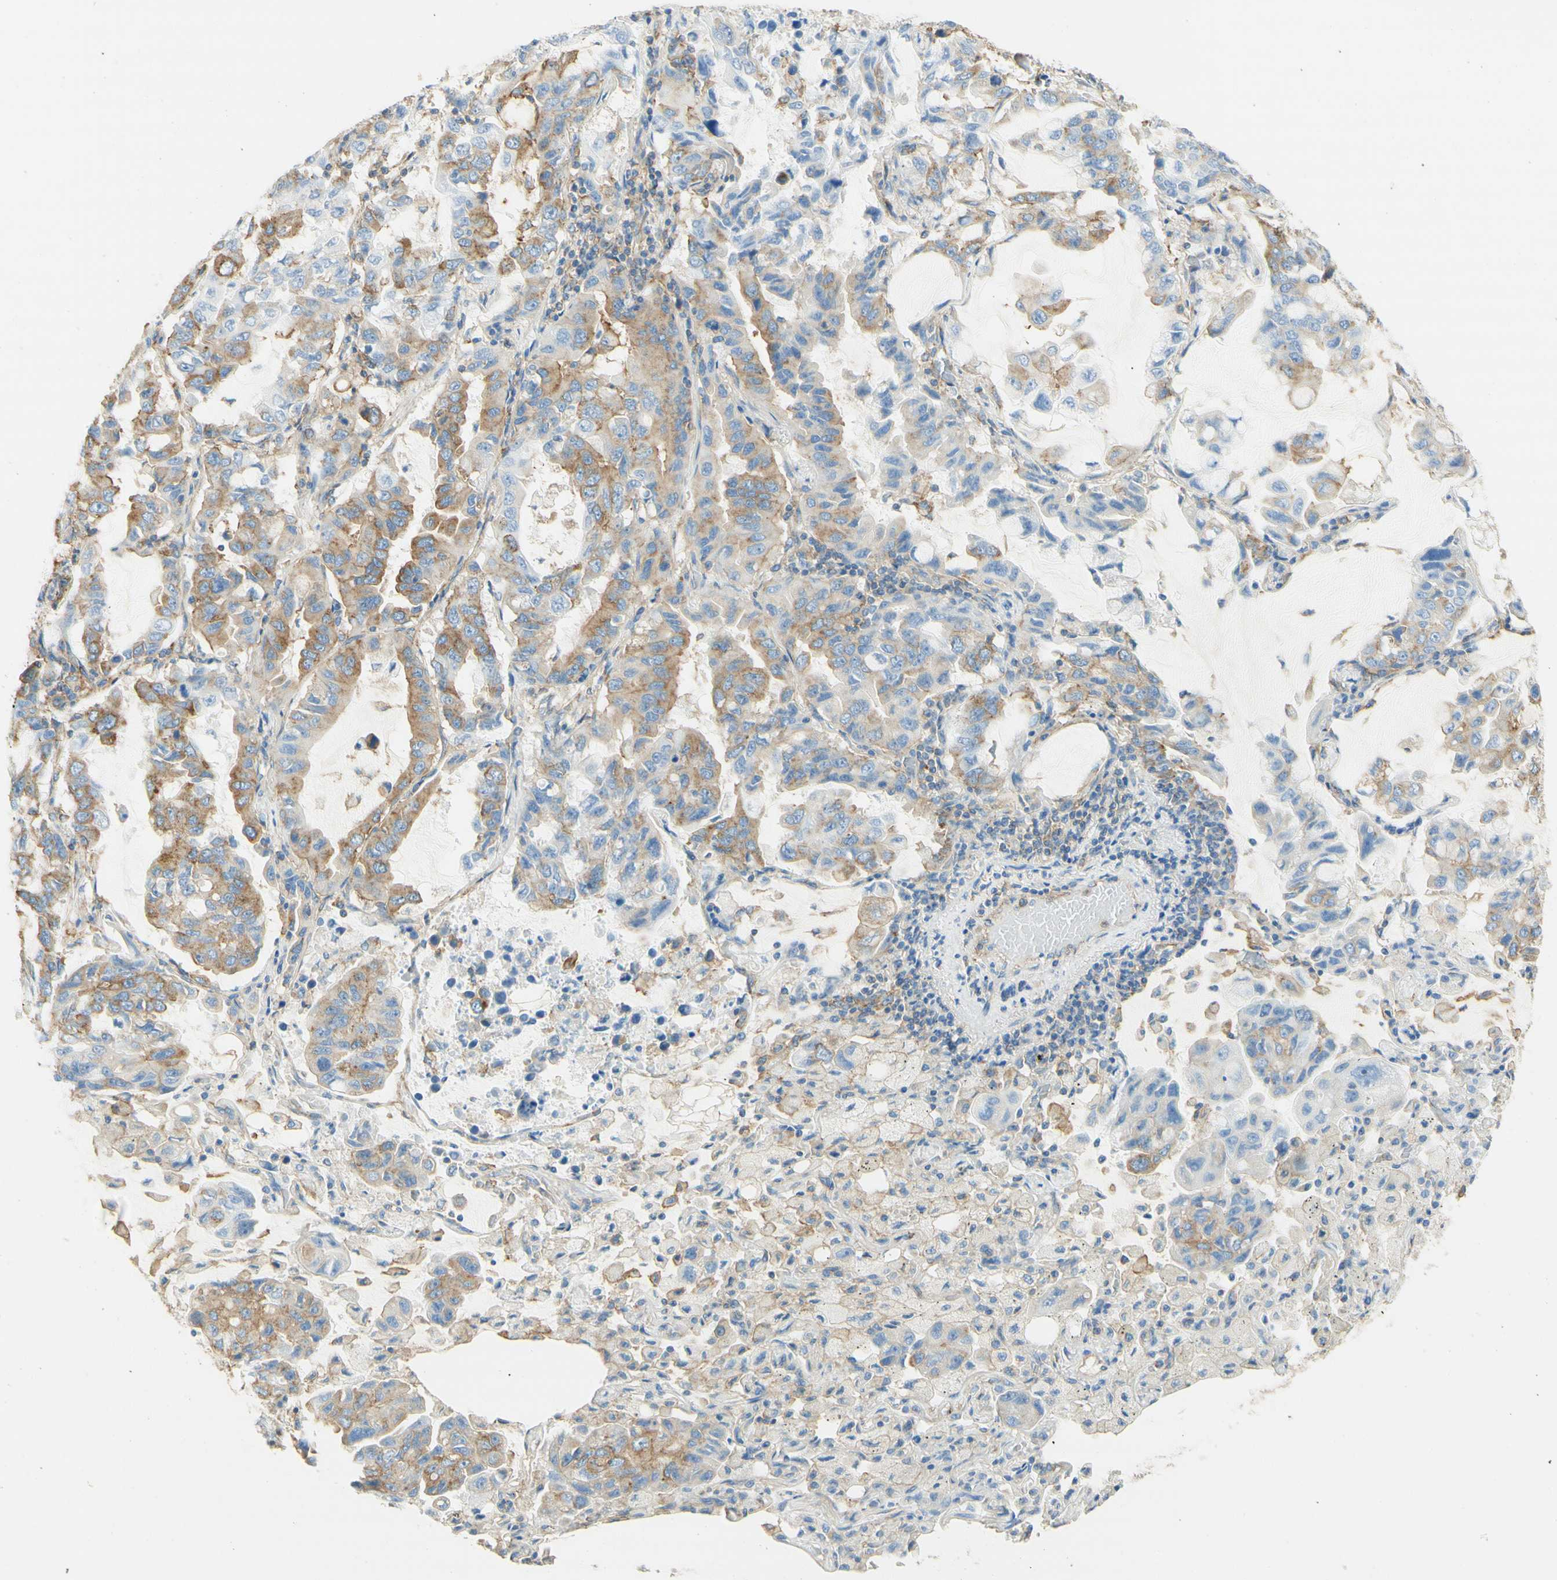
{"staining": {"intensity": "weak", "quantity": "25%-75%", "location": "cytoplasmic/membranous"}, "tissue": "lung cancer", "cell_type": "Tumor cells", "image_type": "cancer", "snomed": [{"axis": "morphology", "description": "Adenocarcinoma, NOS"}, {"axis": "topography", "description": "Lung"}], "caption": "Lung cancer (adenocarcinoma) stained with a protein marker exhibits weak staining in tumor cells.", "gene": "CLTC", "patient": {"sex": "male", "age": 64}}